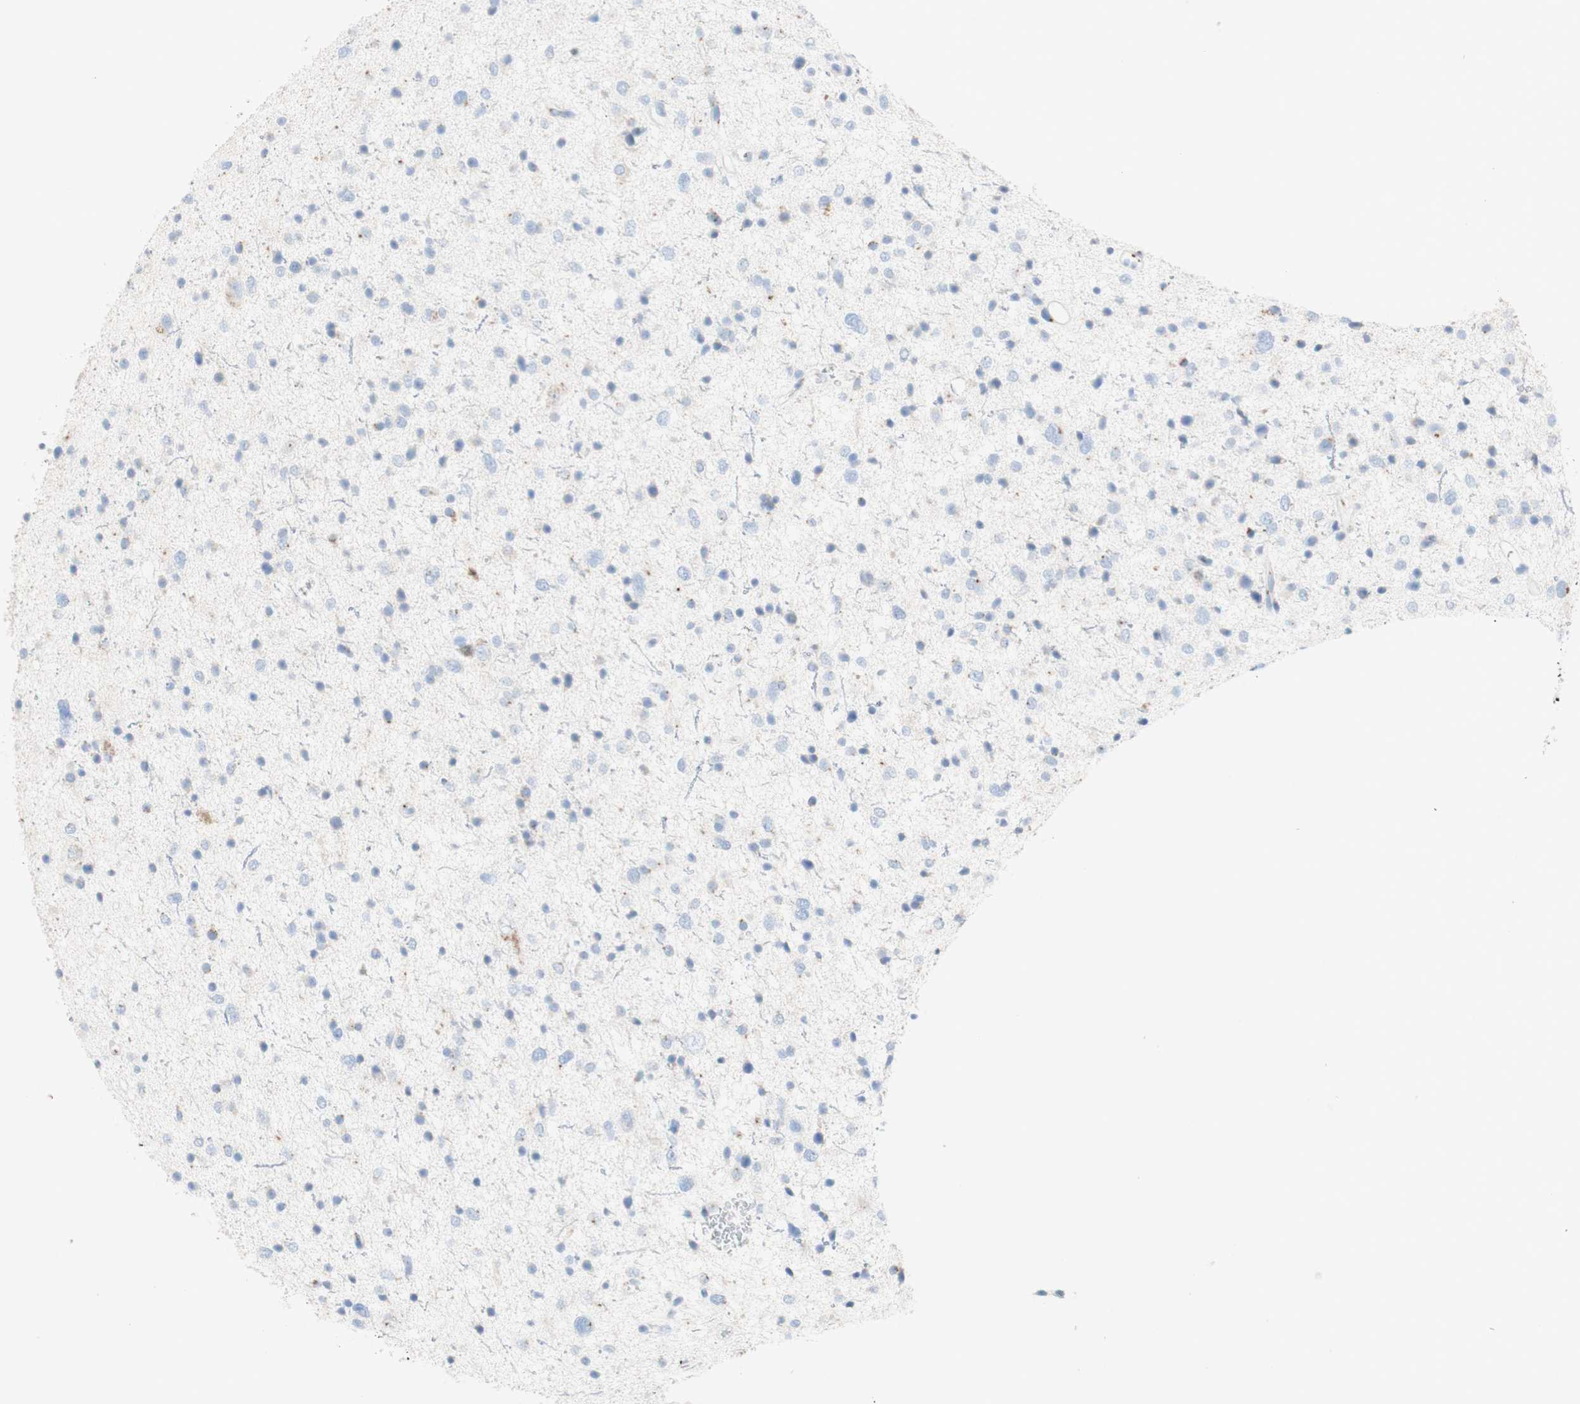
{"staining": {"intensity": "weak", "quantity": "<25%", "location": "cytoplasmic/membranous"}, "tissue": "glioma", "cell_type": "Tumor cells", "image_type": "cancer", "snomed": [{"axis": "morphology", "description": "Glioma, malignant, Low grade"}, {"axis": "topography", "description": "Brain"}], "caption": "Glioma stained for a protein using IHC shows no positivity tumor cells.", "gene": "MANEA", "patient": {"sex": "female", "age": 37}}